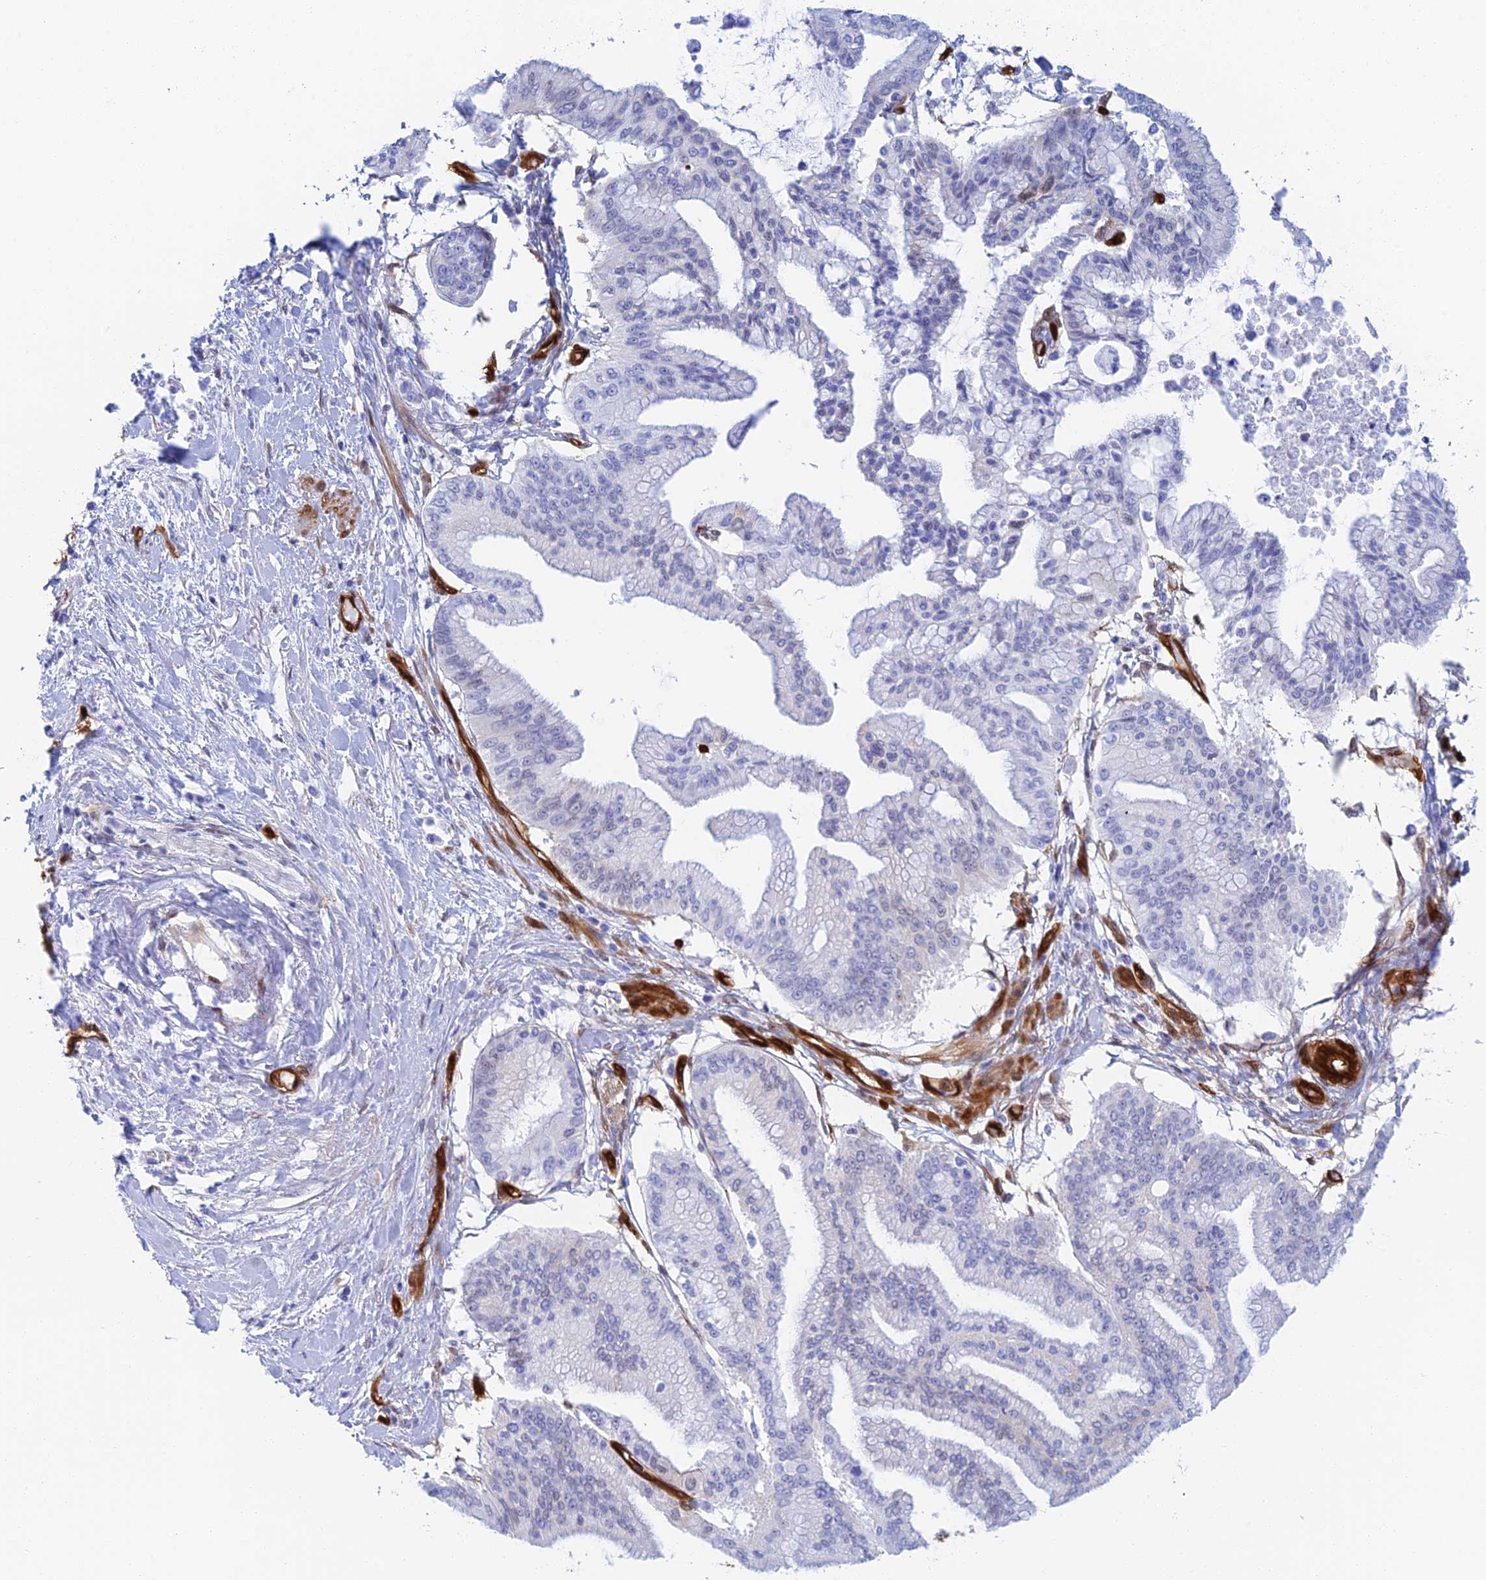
{"staining": {"intensity": "negative", "quantity": "none", "location": "none"}, "tissue": "pancreatic cancer", "cell_type": "Tumor cells", "image_type": "cancer", "snomed": [{"axis": "morphology", "description": "Adenocarcinoma, NOS"}, {"axis": "topography", "description": "Pancreas"}], "caption": "A histopathology image of human adenocarcinoma (pancreatic) is negative for staining in tumor cells. The staining was performed using DAB to visualize the protein expression in brown, while the nuclei were stained in blue with hematoxylin (Magnification: 20x).", "gene": "CRIP2", "patient": {"sex": "male", "age": 46}}